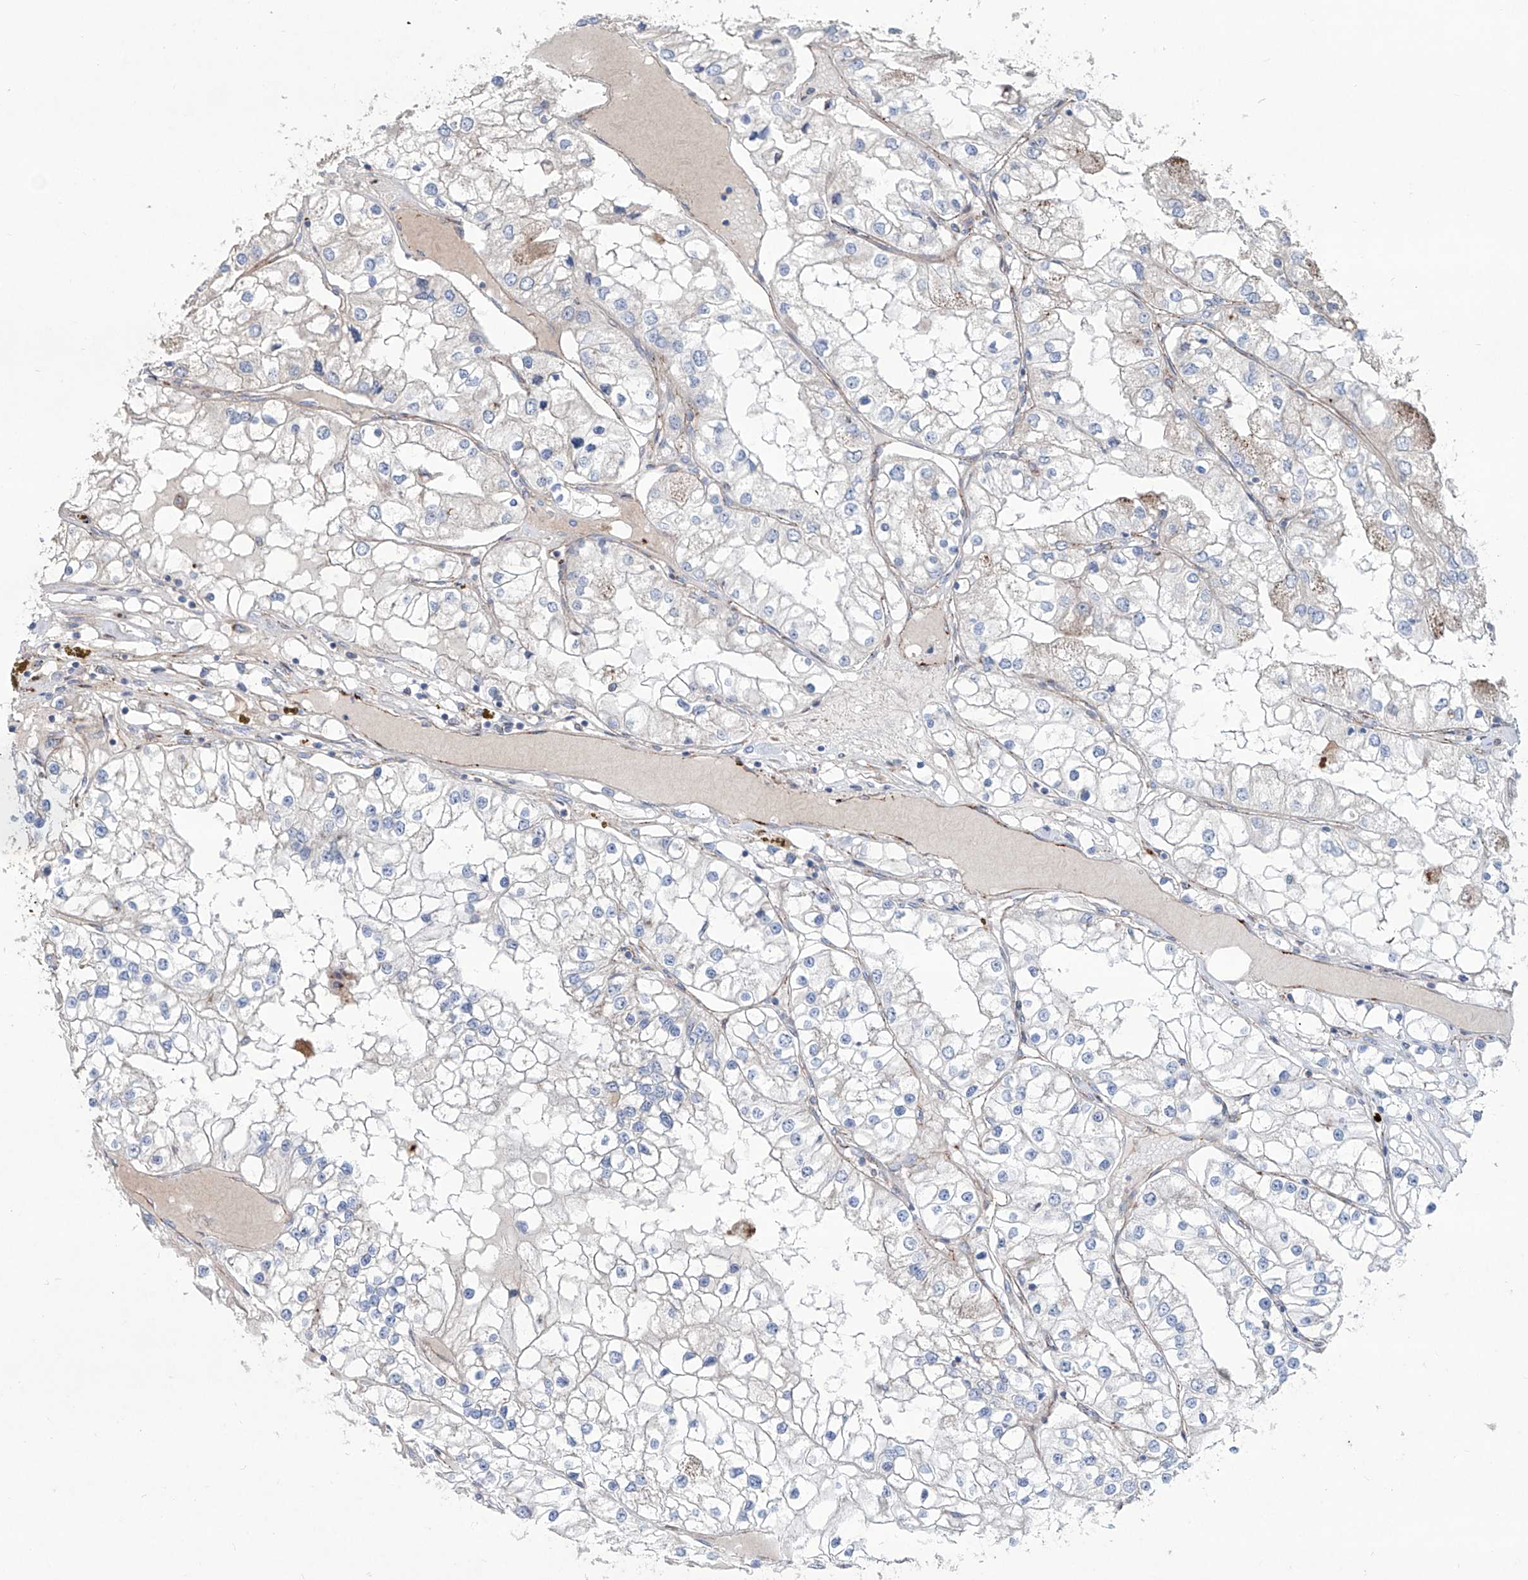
{"staining": {"intensity": "negative", "quantity": "none", "location": "none"}, "tissue": "renal cancer", "cell_type": "Tumor cells", "image_type": "cancer", "snomed": [{"axis": "morphology", "description": "Adenocarcinoma, NOS"}, {"axis": "topography", "description": "Kidney"}], "caption": "DAB immunohistochemical staining of human adenocarcinoma (renal) shows no significant expression in tumor cells.", "gene": "CDH5", "patient": {"sex": "male", "age": 68}}